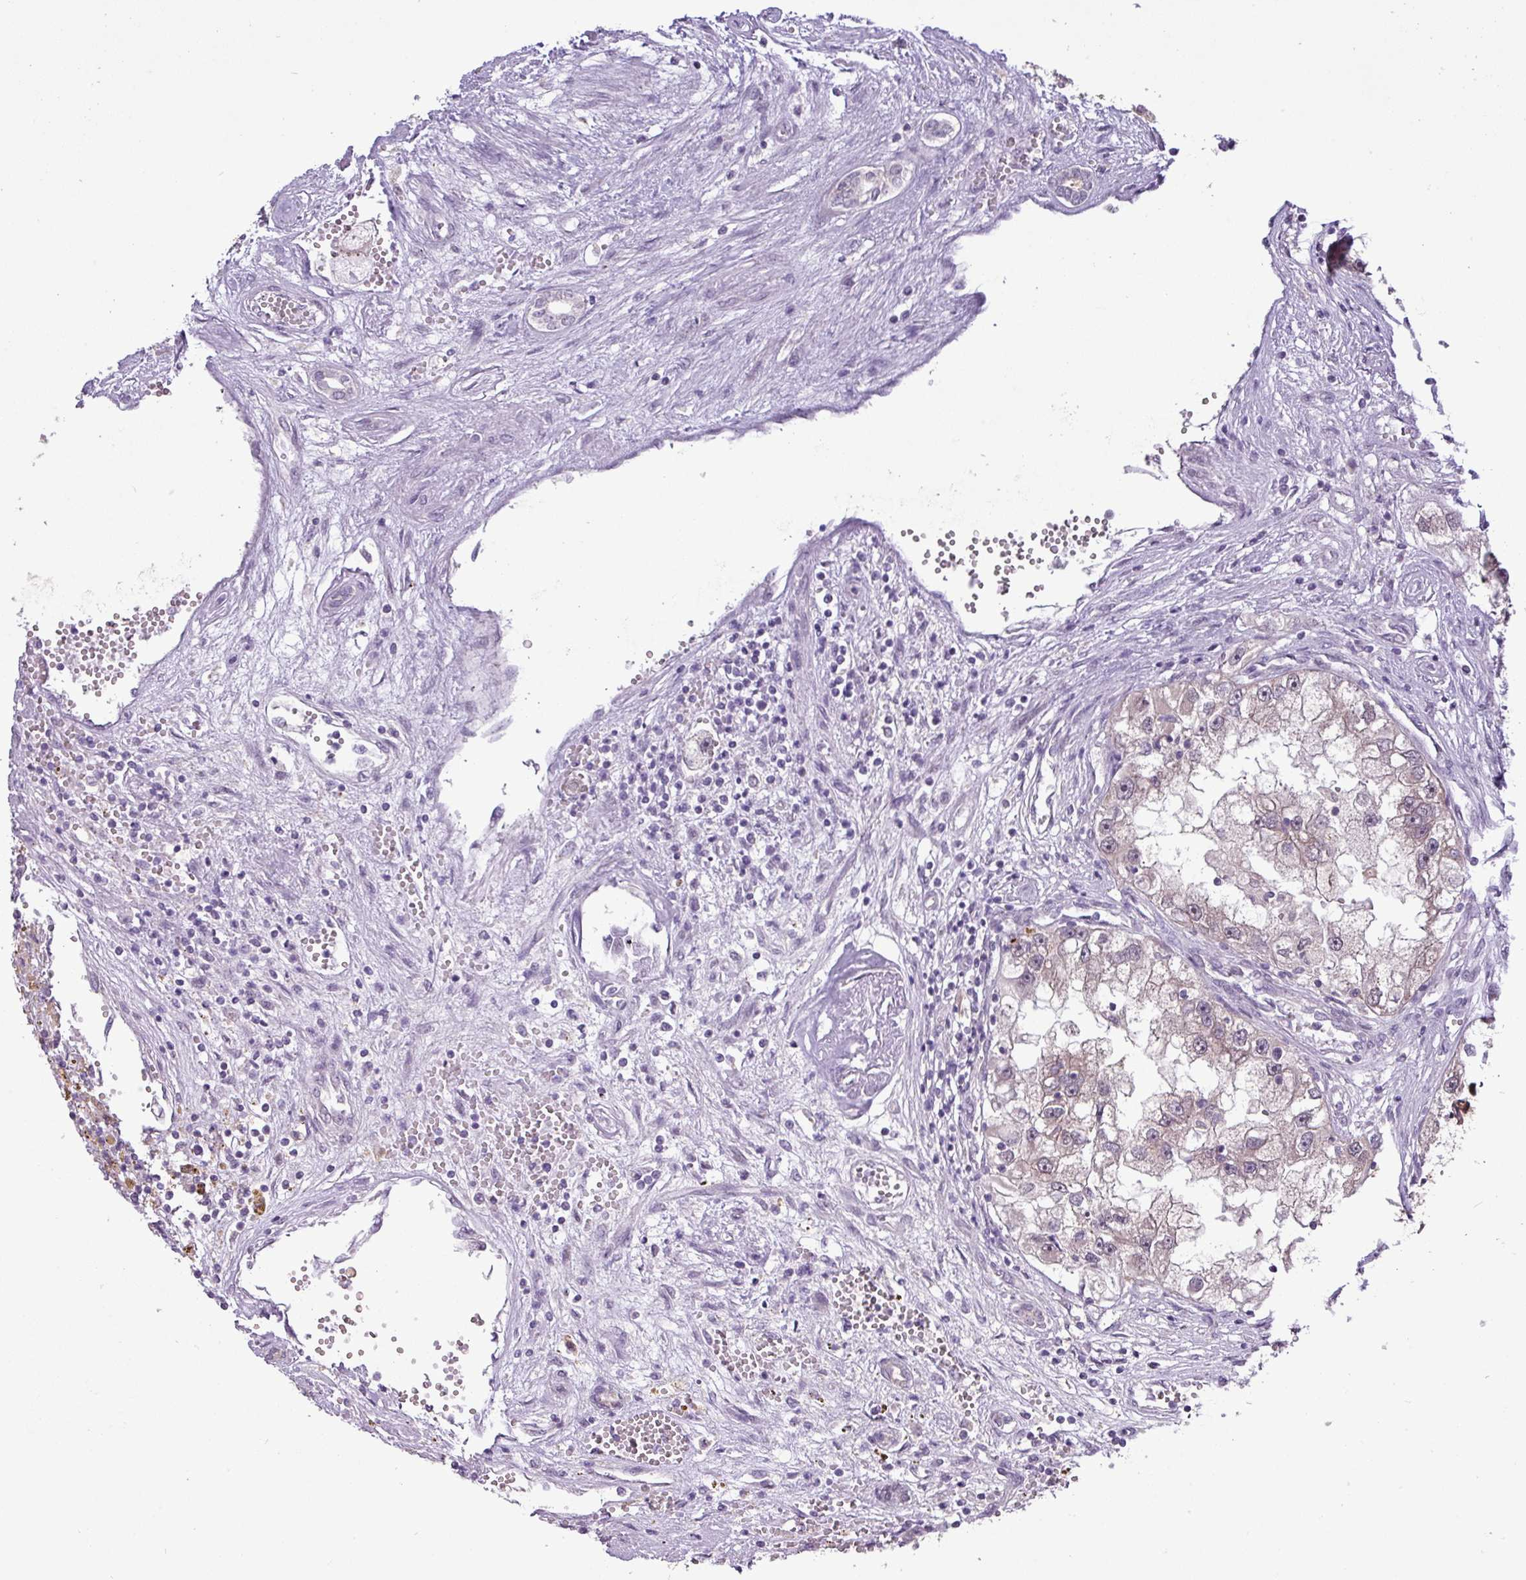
{"staining": {"intensity": "negative", "quantity": "none", "location": "none"}, "tissue": "renal cancer", "cell_type": "Tumor cells", "image_type": "cancer", "snomed": [{"axis": "morphology", "description": "Adenocarcinoma, NOS"}, {"axis": "topography", "description": "Kidney"}], "caption": "This is an IHC histopathology image of adenocarcinoma (renal). There is no expression in tumor cells.", "gene": "RIPPLY1", "patient": {"sex": "male", "age": 63}}